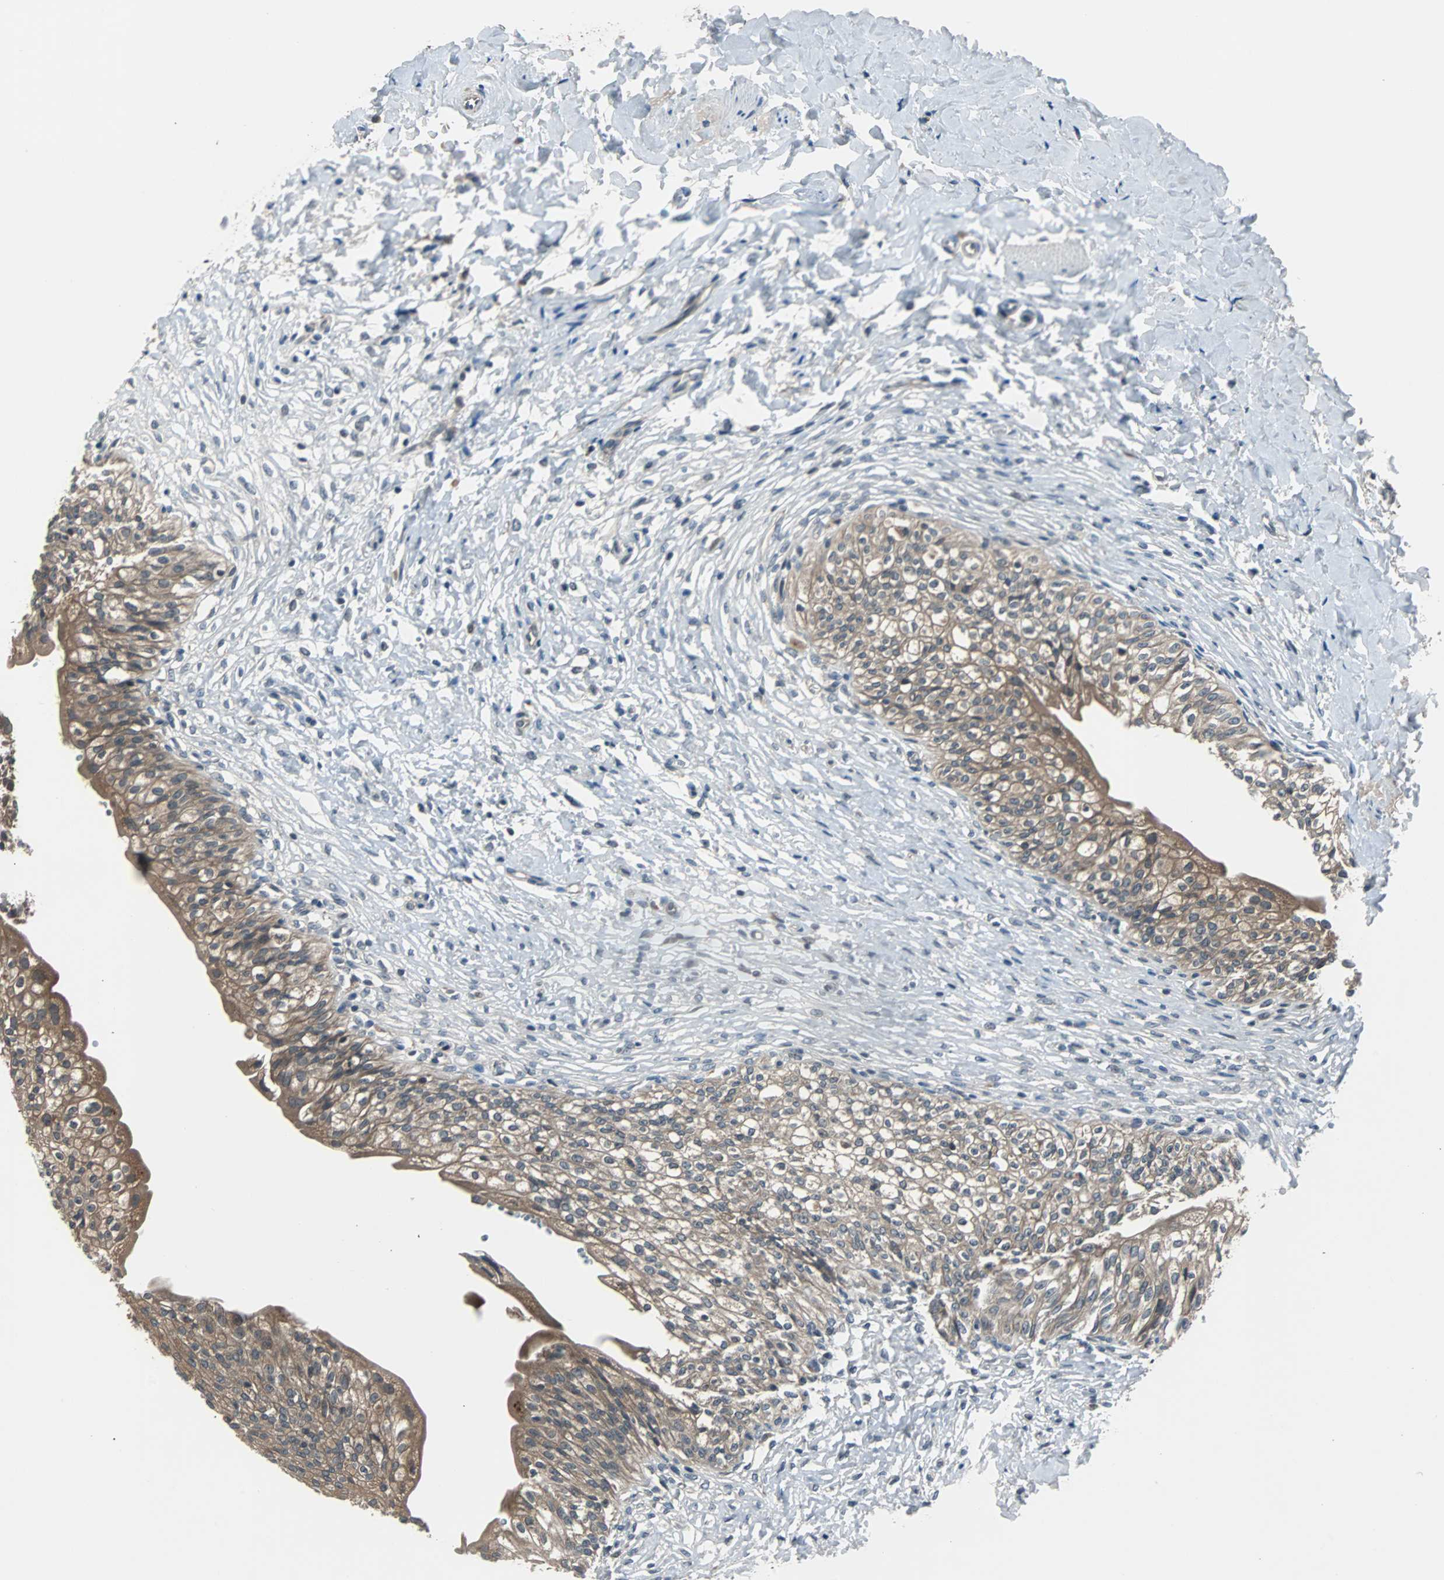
{"staining": {"intensity": "strong", "quantity": ">75%", "location": "cytoplasmic/membranous"}, "tissue": "urinary bladder", "cell_type": "Urothelial cells", "image_type": "normal", "snomed": [{"axis": "morphology", "description": "Normal tissue, NOS"}, {"axis": "morphology", "description": "Inflammation, NOS"}, {"axis": "topography", "description": "Urinary bladder"}], "caption": "A brown stain shows strong cytoplasmic/membranous staining of a protein in urothelial cells of benign human urinary bladder. (brown staining indicates protein expression, while blue staining denotes nuclei).", "gene": "ARF1", "patient": {"sex": "female", "age": 80}}